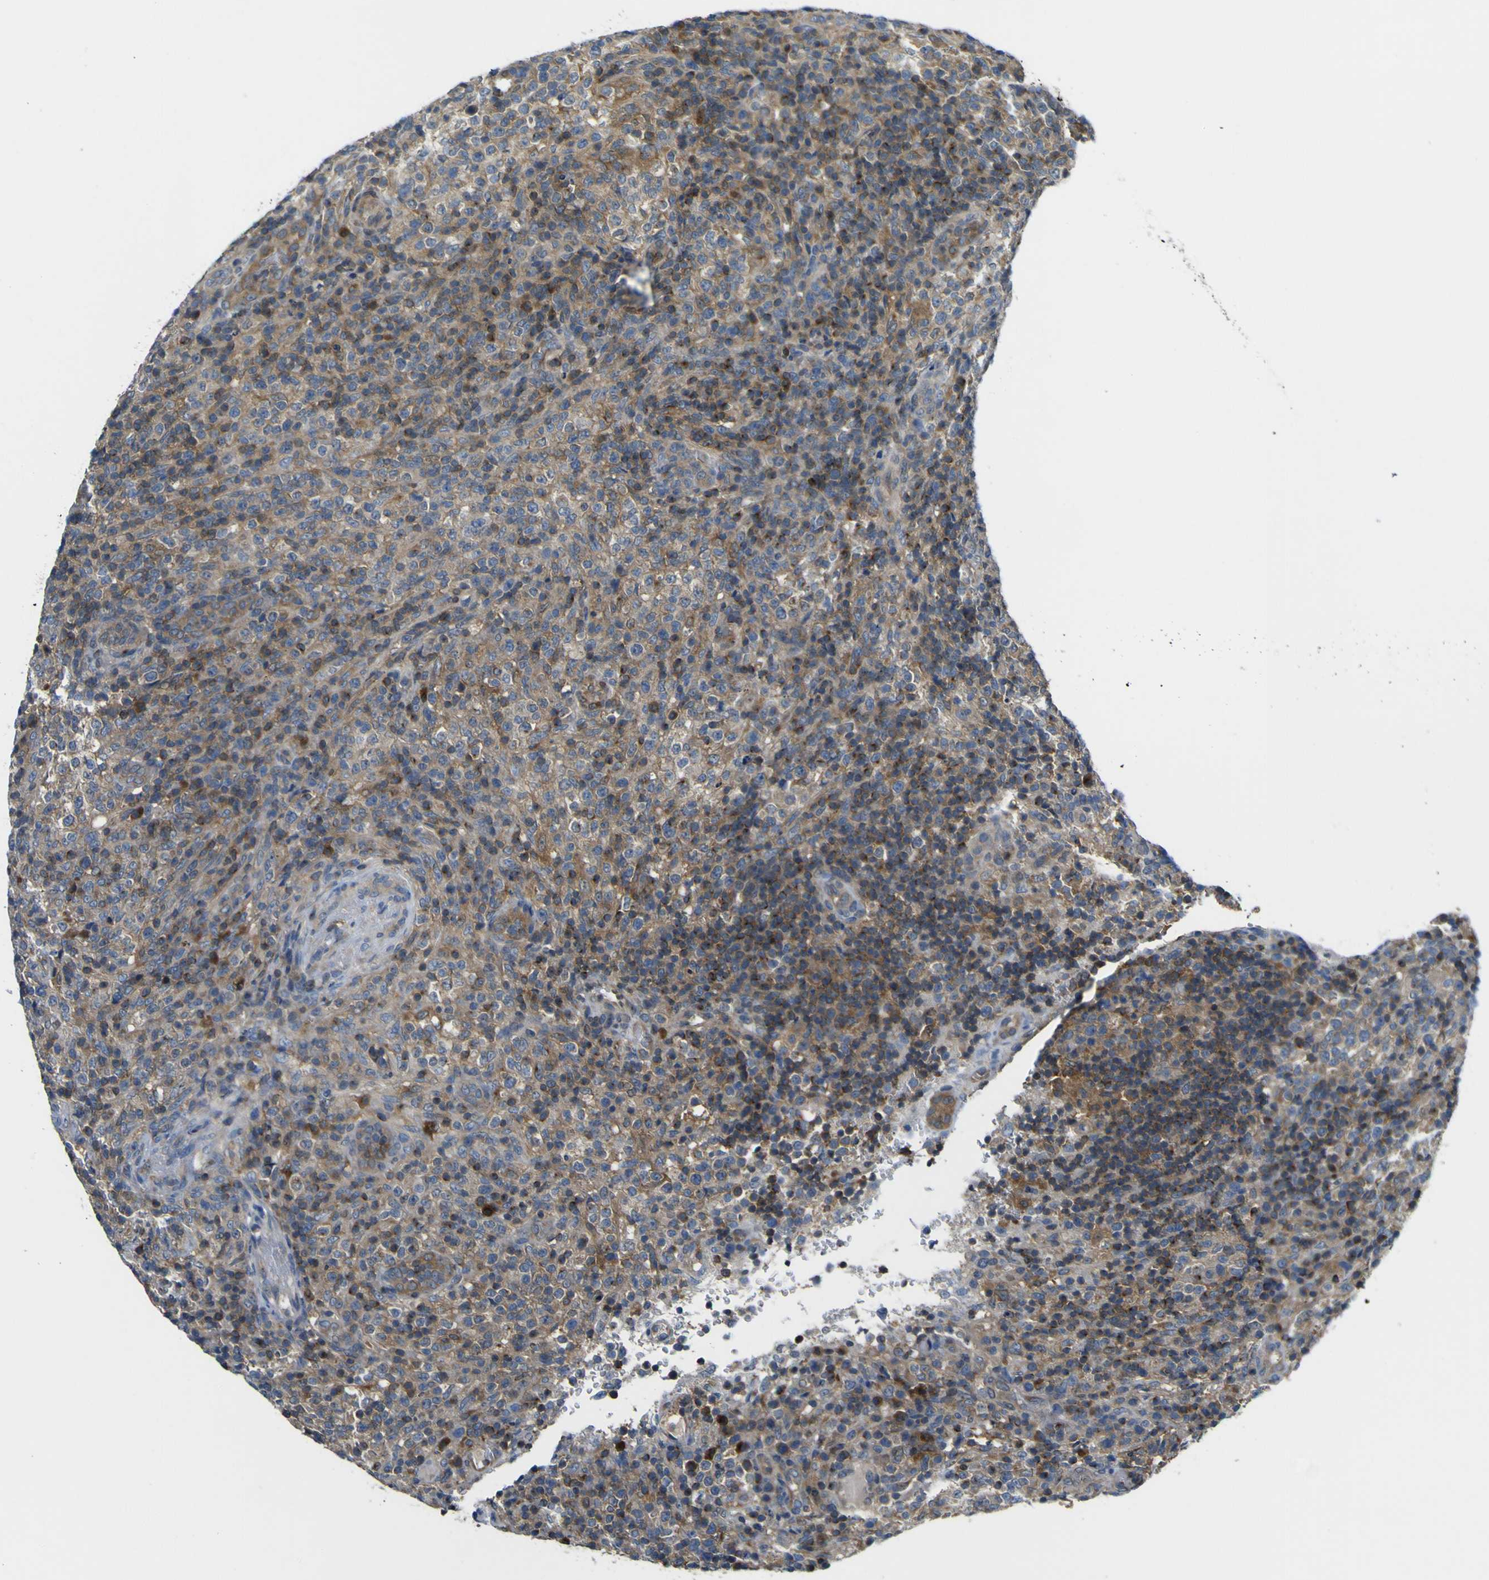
{"staining": {"intensity": "moderate", "quantity": ">75%", "location": "cytoplasmic/membranous"}, "tissue": "lymphoma", "cell_type": "Tumor cells", "image_type": "cancer", "snomed": [{"axis": "morphology", "description": "Malignant lymphoma, non-Hodgkin's type, High grade"}, {"axis": "topography", "description": "Lymph node"}], "caption": "A high-resolution histopathology image shows immunohistochemistry (IHC) staining of lymphoma, which exhibits moderate cytoplasmic/membranous expression in approximately >75% of tumor cells.", "gene": "EML2", "patient": {"sex": "female", "age": 76}}